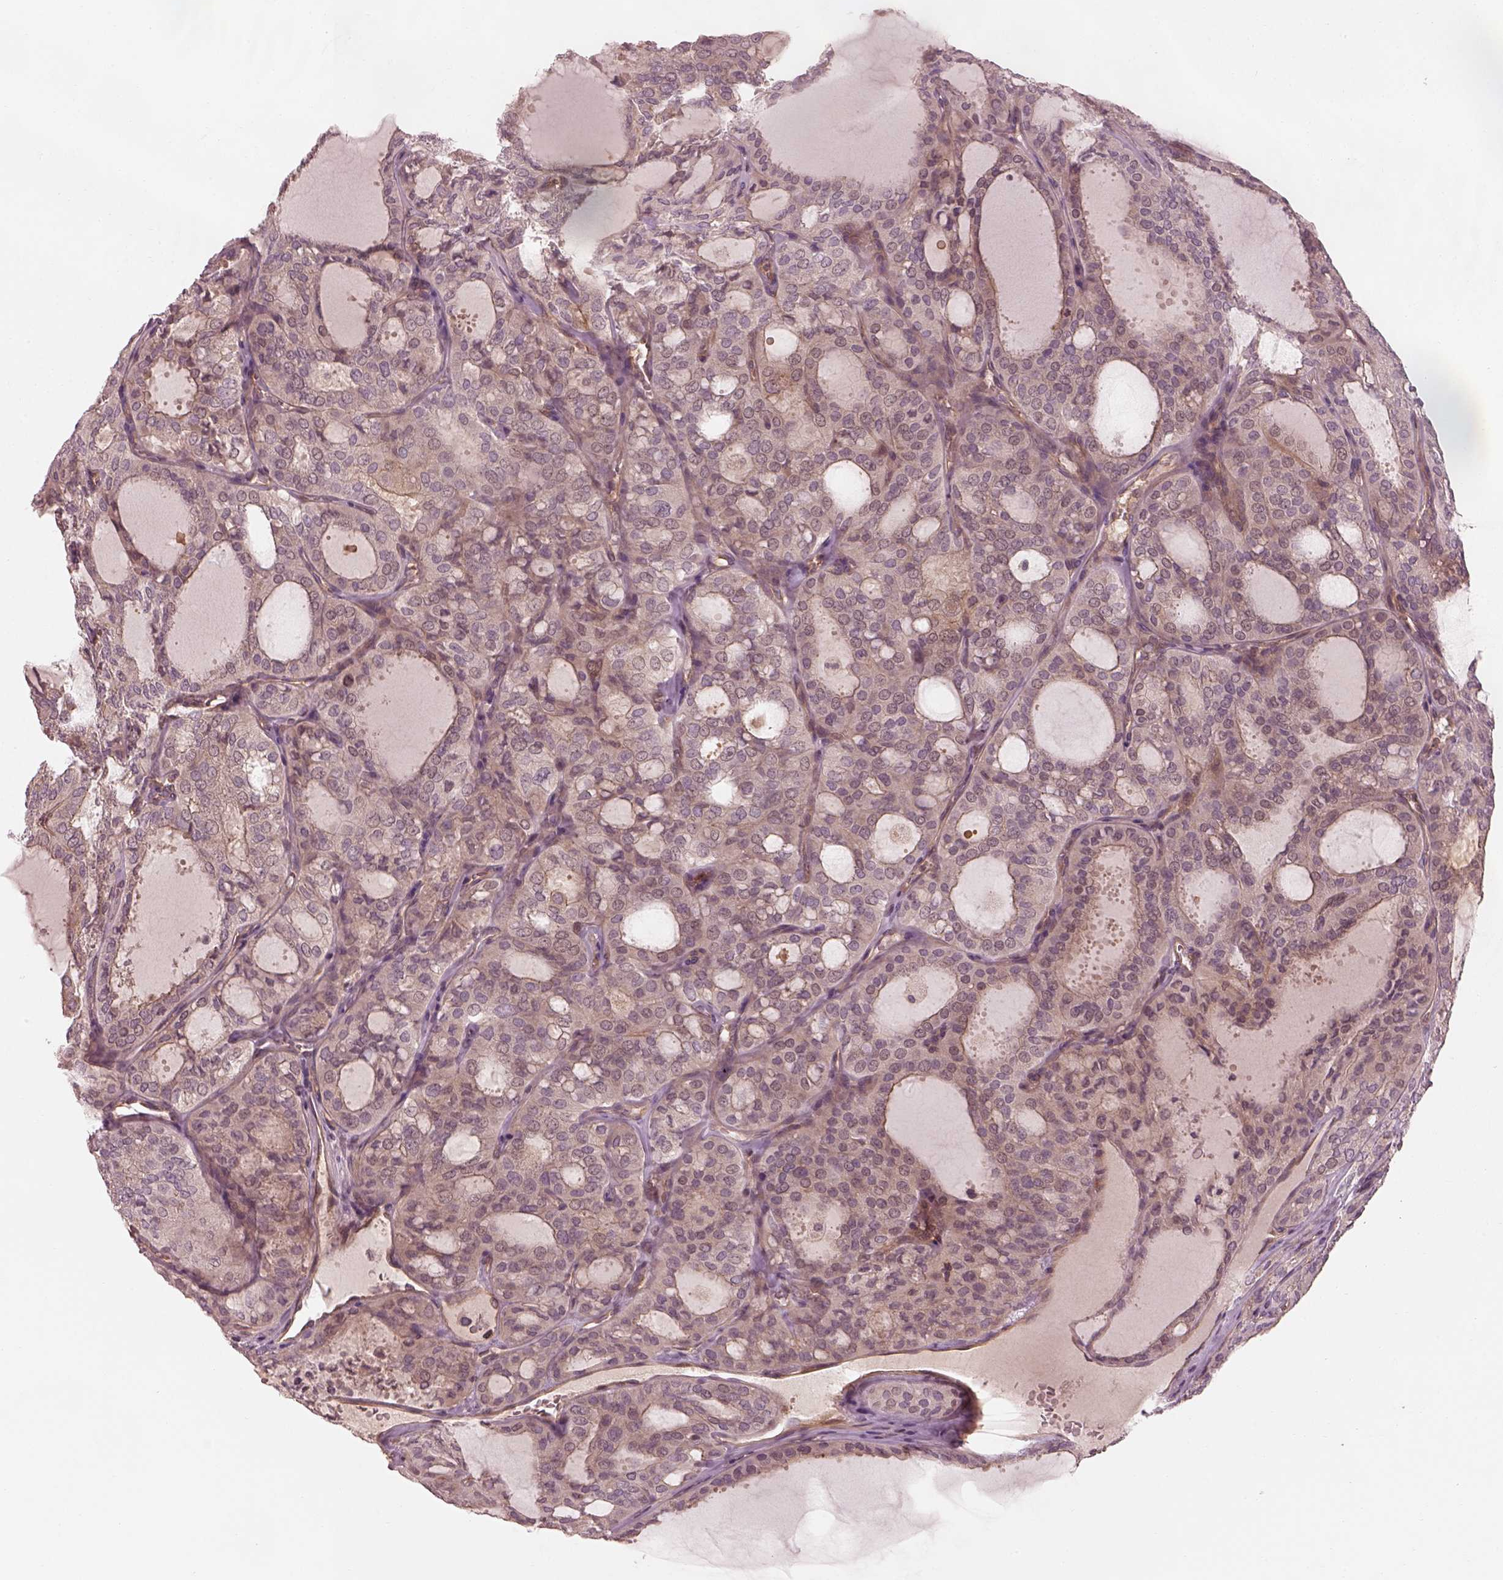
{"staining": {"intensity": "negative", "quantity": "none", "location": "none"}, "tissue": "thyroid cancer", "cell_type": "Tumor cells", "image_type": "cancer", "snomed": [{"axis": "morphology", "description": "Follicular adenoma carcinoma, NOS"}, {"axis": "topography", "description": "Thyroid gland"}], "caption": "Immunohistochemistry of human thyroid cancer displays no expression in tumor cells. The staining is performed using DAB brown chromogen with nuclei counter-stained in using hematoxylin.", "gene": "FAM107B", "patient": {"sex": "male", "age": 75}}